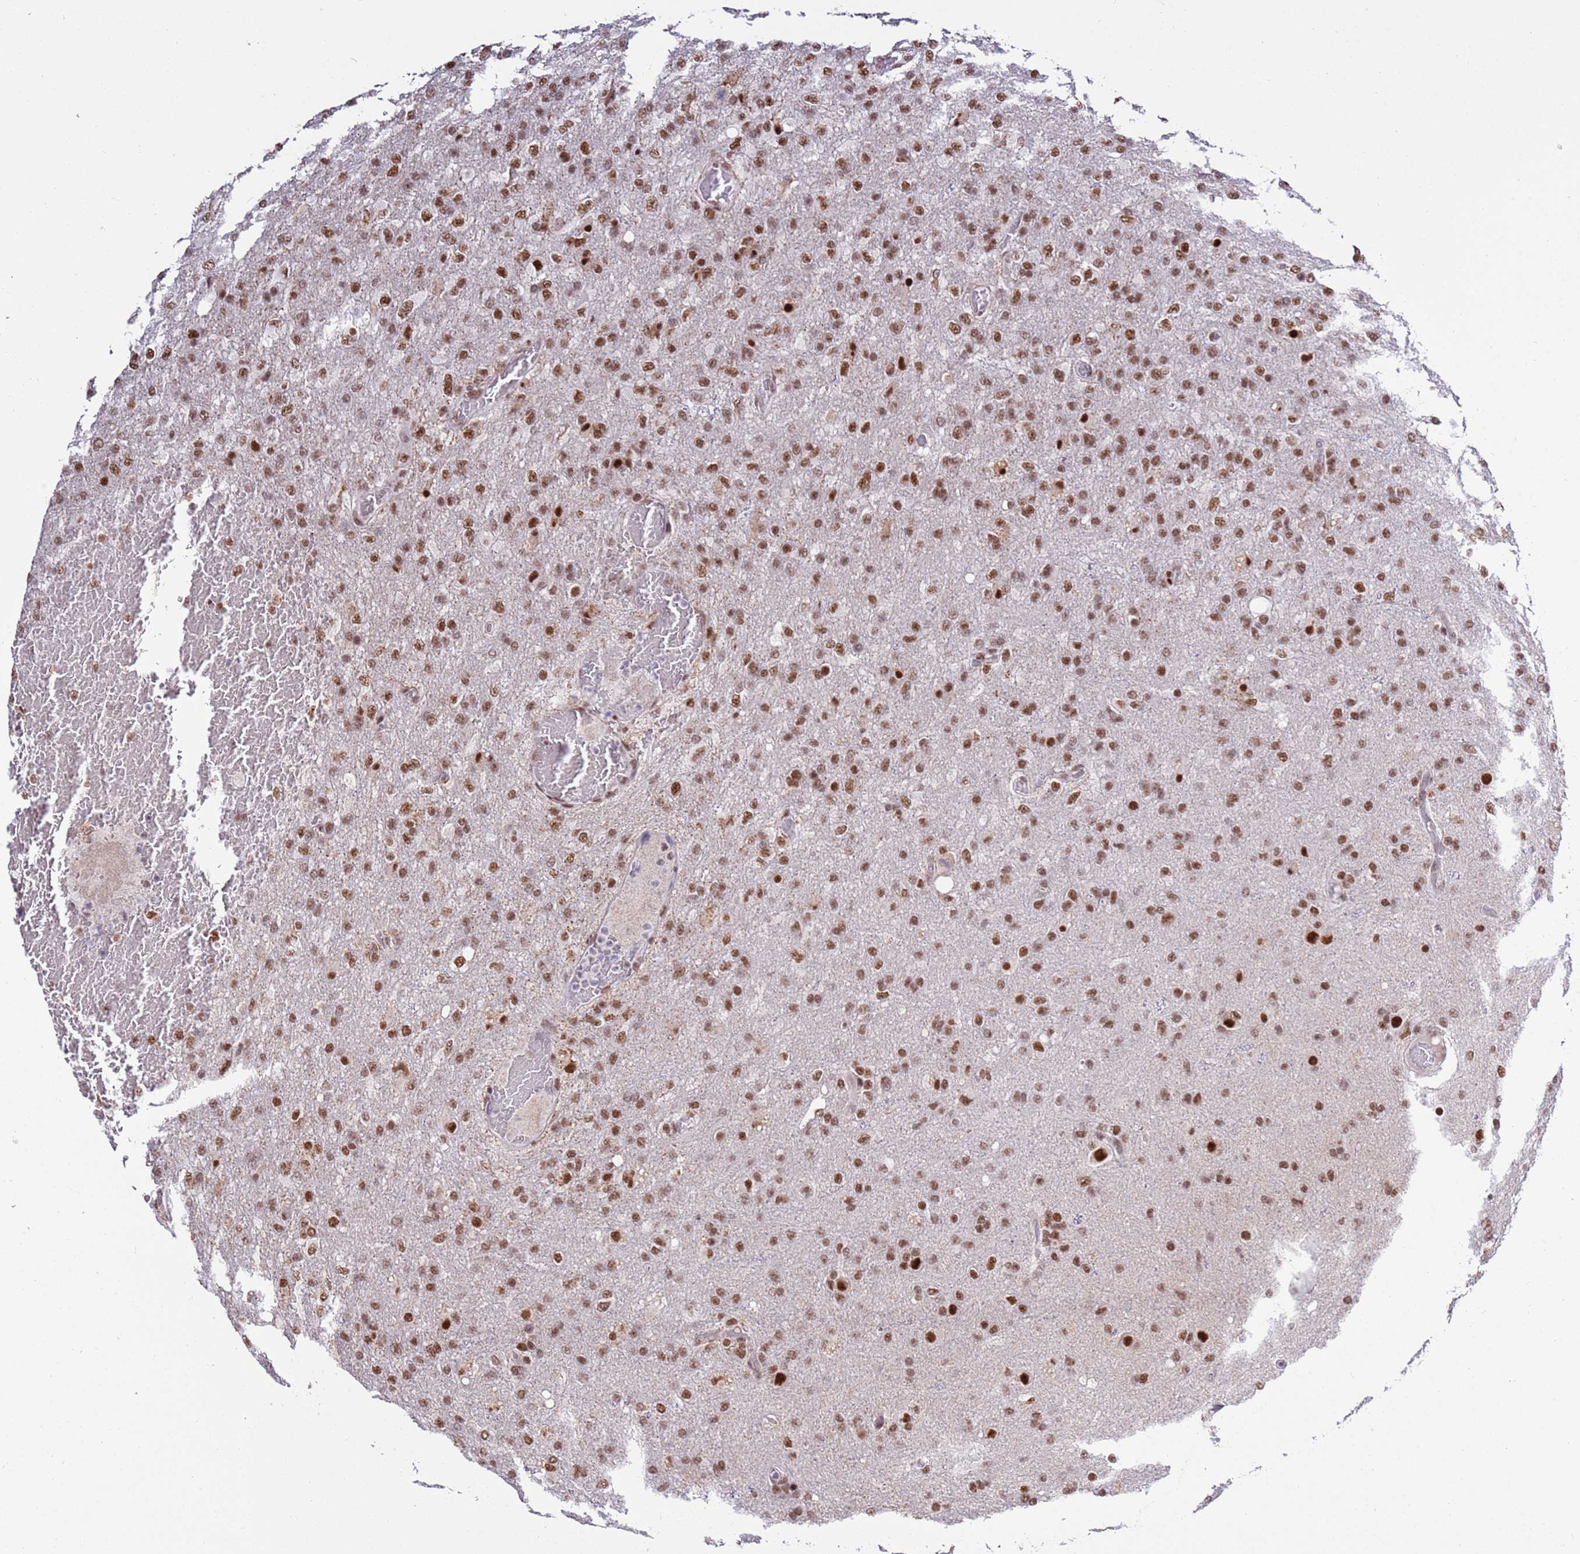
{"staining": {"intensity": "moderate", "quantity": ">75%", "location": "nuclear"}, "tissue": "glioma", "cell_type": "Tumor cells", "image_type": "cancer", "snomed": [{"axis": "morphology", "description": "Glioma, malignant, High grade"}, {"axis": "topography", "description": "Brain"}], "caption": "Protein staining demonstrates moderate nuclear staining in approximately >75% of tumor cells in malignant glioma (high-grade).", "gene": "AKAP8L", "patient": {"sex": "female", "age": 74}}